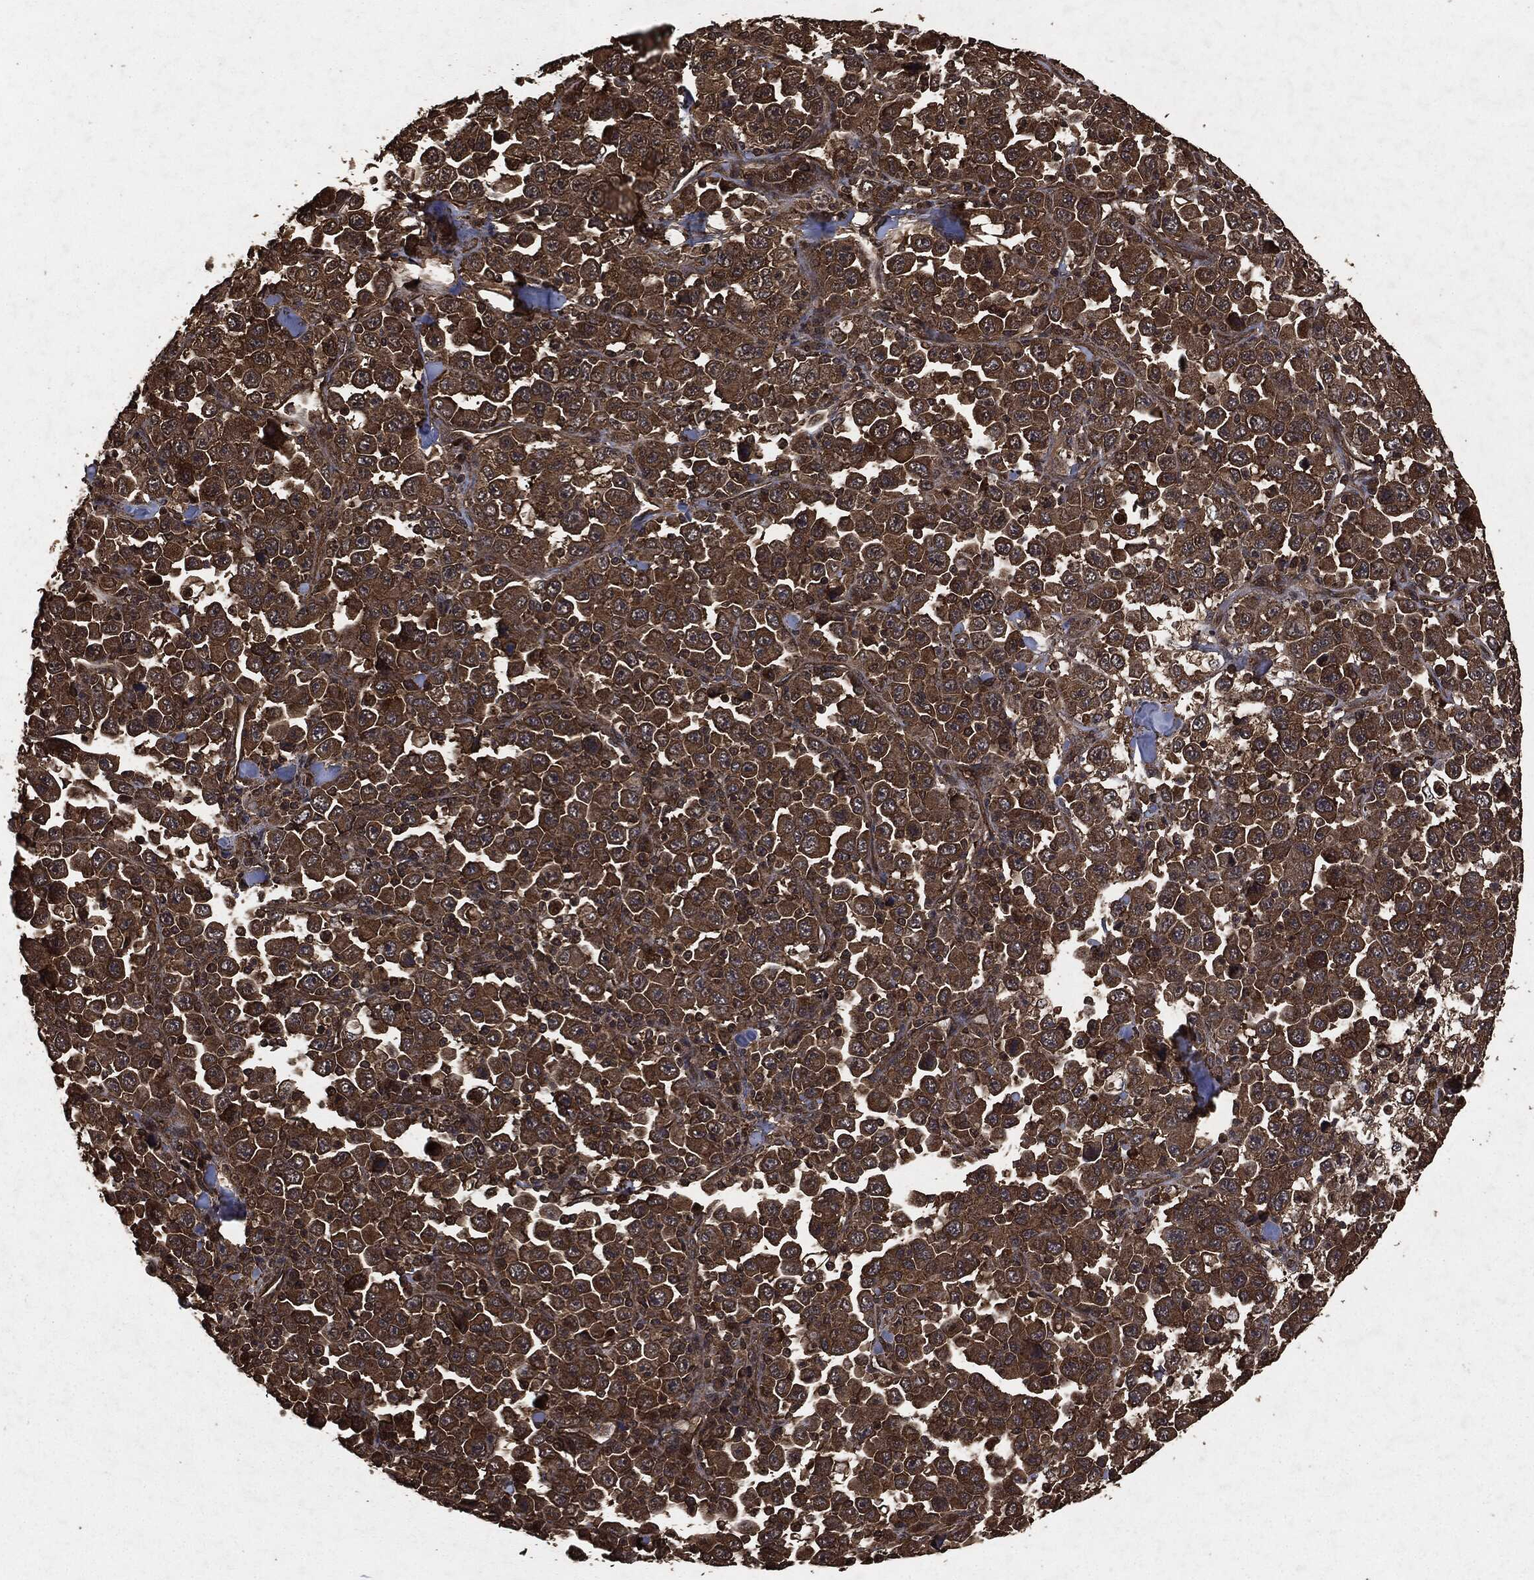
{"staining": {"intensity": "strong", "quantity": "25%-75%", "location": "cytoplasmic/membranous"}, "tissue": "stomach cancer", "cell_type": "Tumor cells", "image_type": "cancer", "snomed": [{"axis": "morphology", "description": "Normal tissue, NOS"}, {"axis": "morphology", "description": "Adenocarcinoma, NOS"}, {"axis": "topography", "description": "Stomach, upper"}, {"axis": "topography", "description": "Stomach"}], "caption": "Adenocarcinoma (stomach) tissue shows strong cytoplasmic/membranous expression in about 25%-75% of tumor cells, visualized by immunohistochemistry.", "gene": "HRAS", "patient": {"sex": "male", "age": 59}}